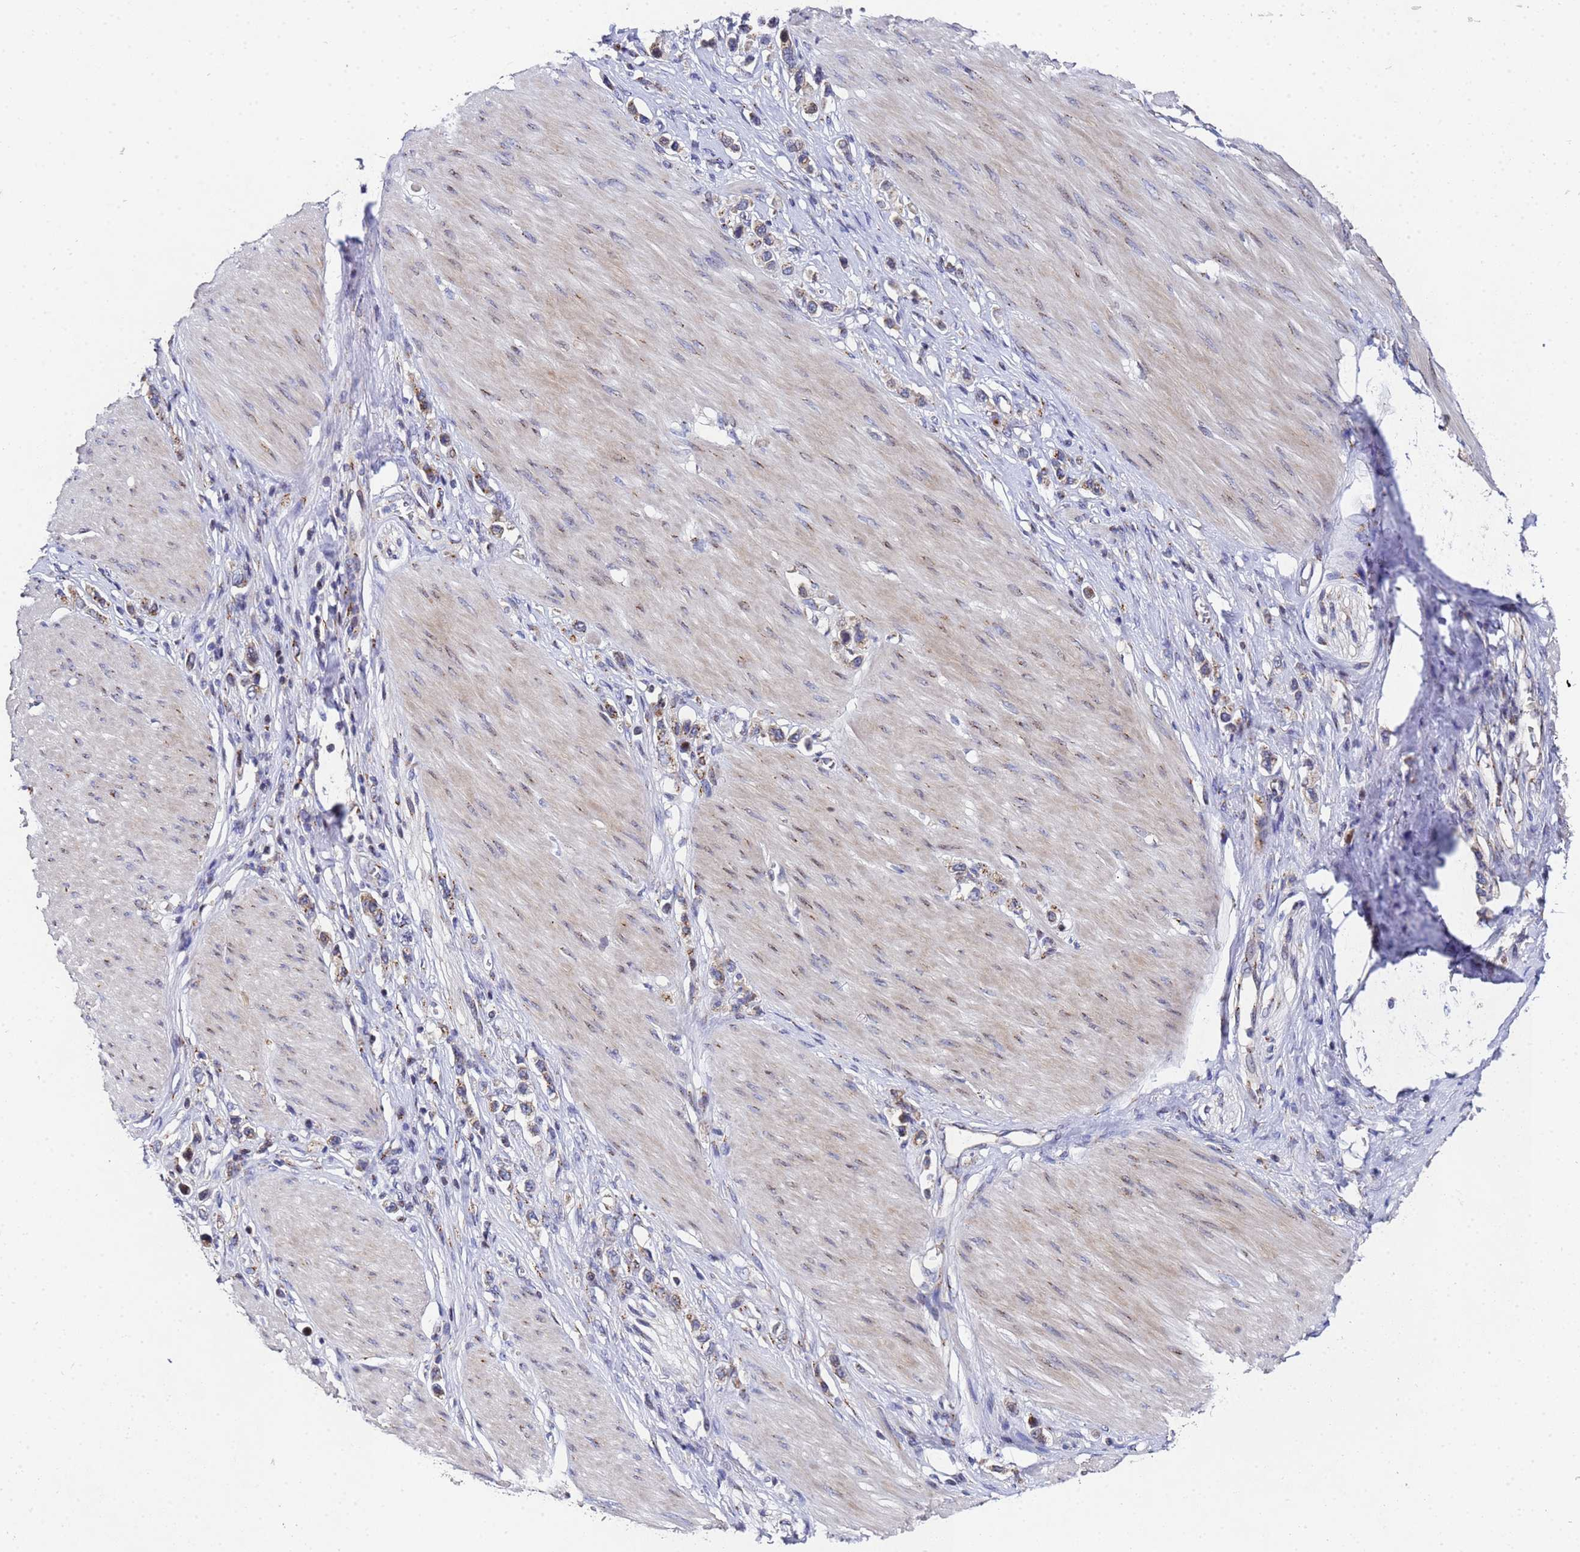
{"staining": {"intensity": "moderate", "quantity": ">75%", "location": "cytoplasmic/membranous"}, "tissue": "stomach cancer", "cell_type": "Tumor cells", "image_type": "cancer", "snomed": [{"axis": "morphology", "description": "Adenocarcinoma, NOS"}, {"axis": "topography", "description": "Stomach"}], "caption": "Moderate cytoplasmic/membranous protein staining is appreciated in about >75% of tumor cells in stomach cancer. The protein is stained brown, and the nuclei are stained in blue (DAB (3,3'-diaminobenzidine) IHC with brightfield microscopy, high magnification).", "gene": "NSUN6", "patient": {"sex": "female", "age": 65}}